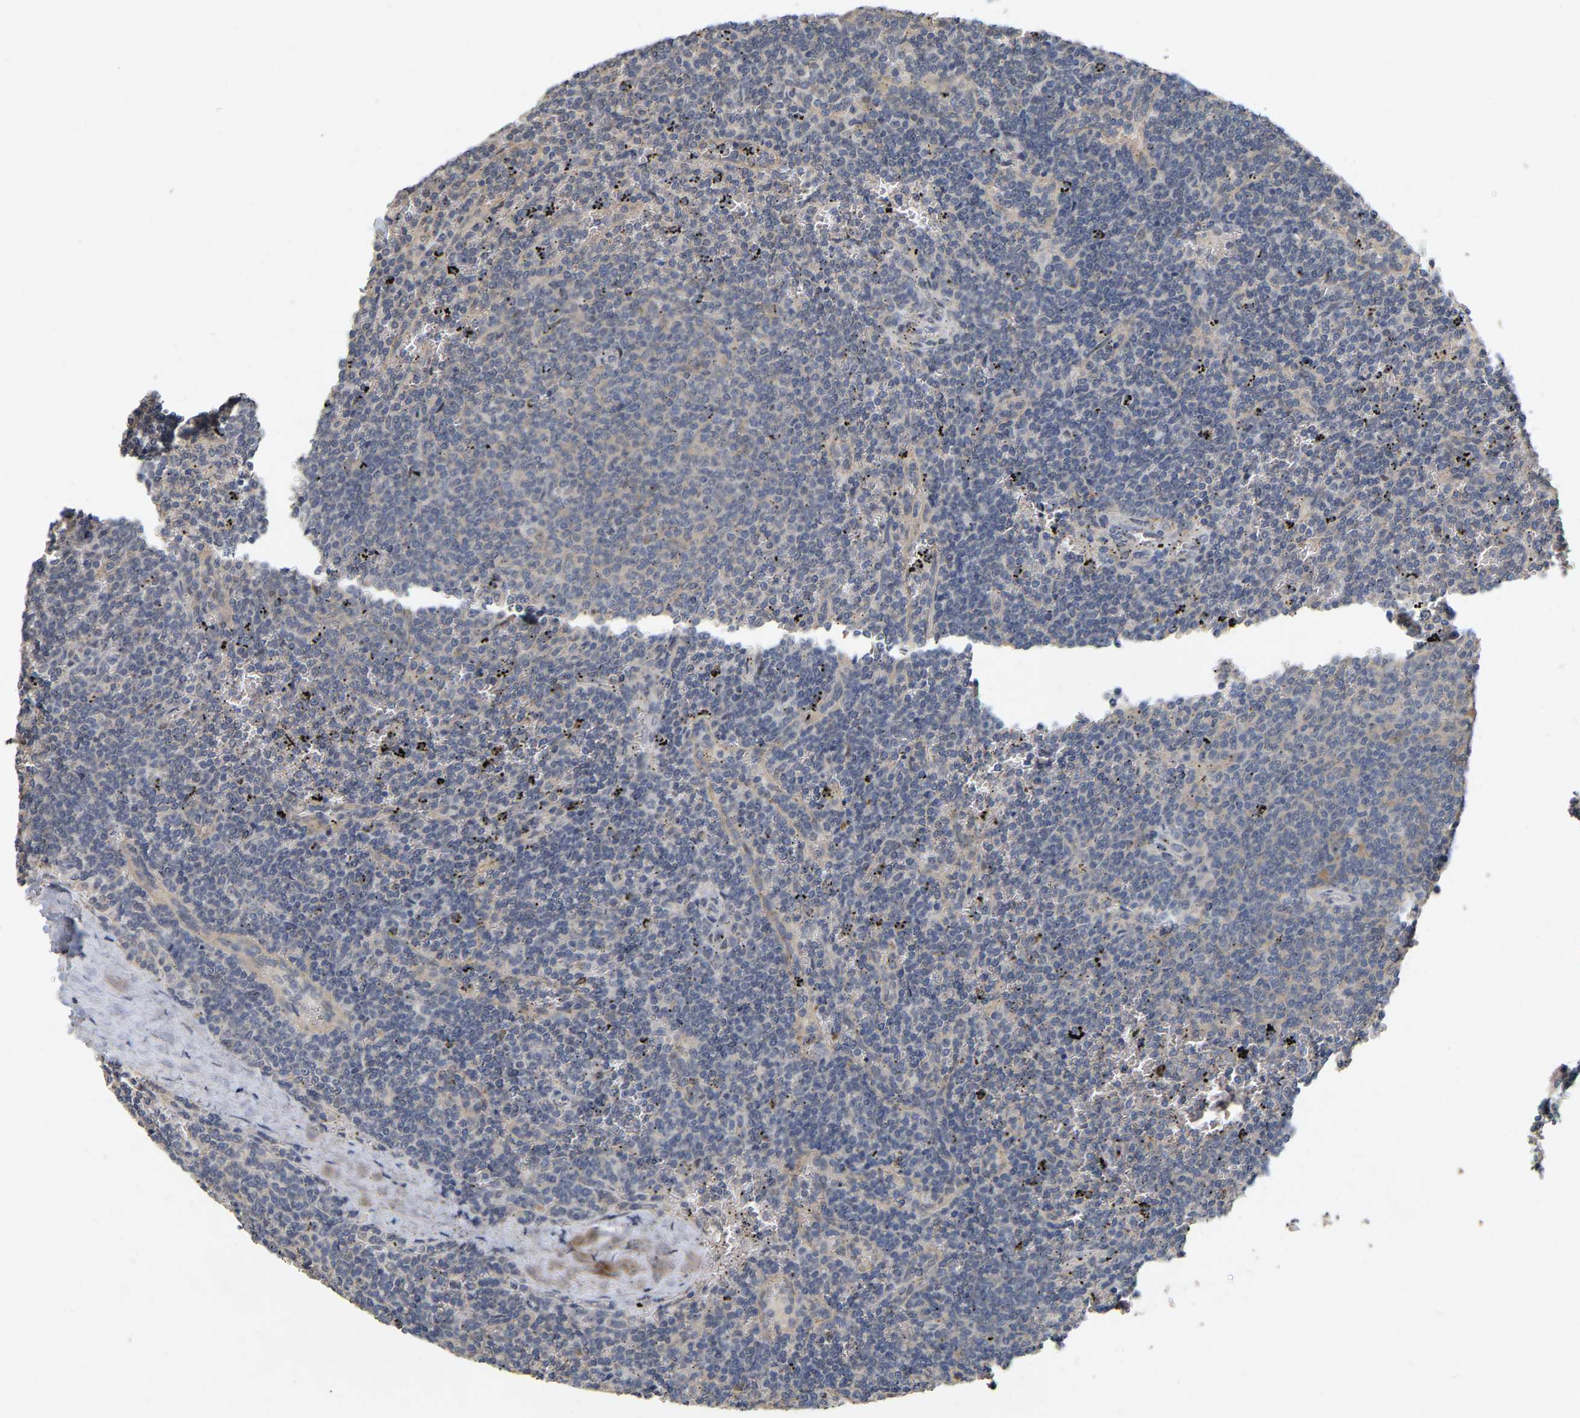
{"staining": {"intensity": "negative", "quantity": "none", "location": "none"}, "tissue": "lymphoma", "cell_type": "Tumor cells", "image_type": "cancer", "snomed": [{"axis": "morphology", "description": "Malignant lymphoma, non-Hodgkin's type, Low grade"}, {"axis": "topography", "description": "Spleen"}], "caption": "There is no significant positivity in tumor cells of low-grade malignant lymphoma, non-Hodgkin's type. (IHC, brightfield microscopy, high magnification).", "gene": "RUVBL1", "patient": {"sex": "female", "age": 50}}